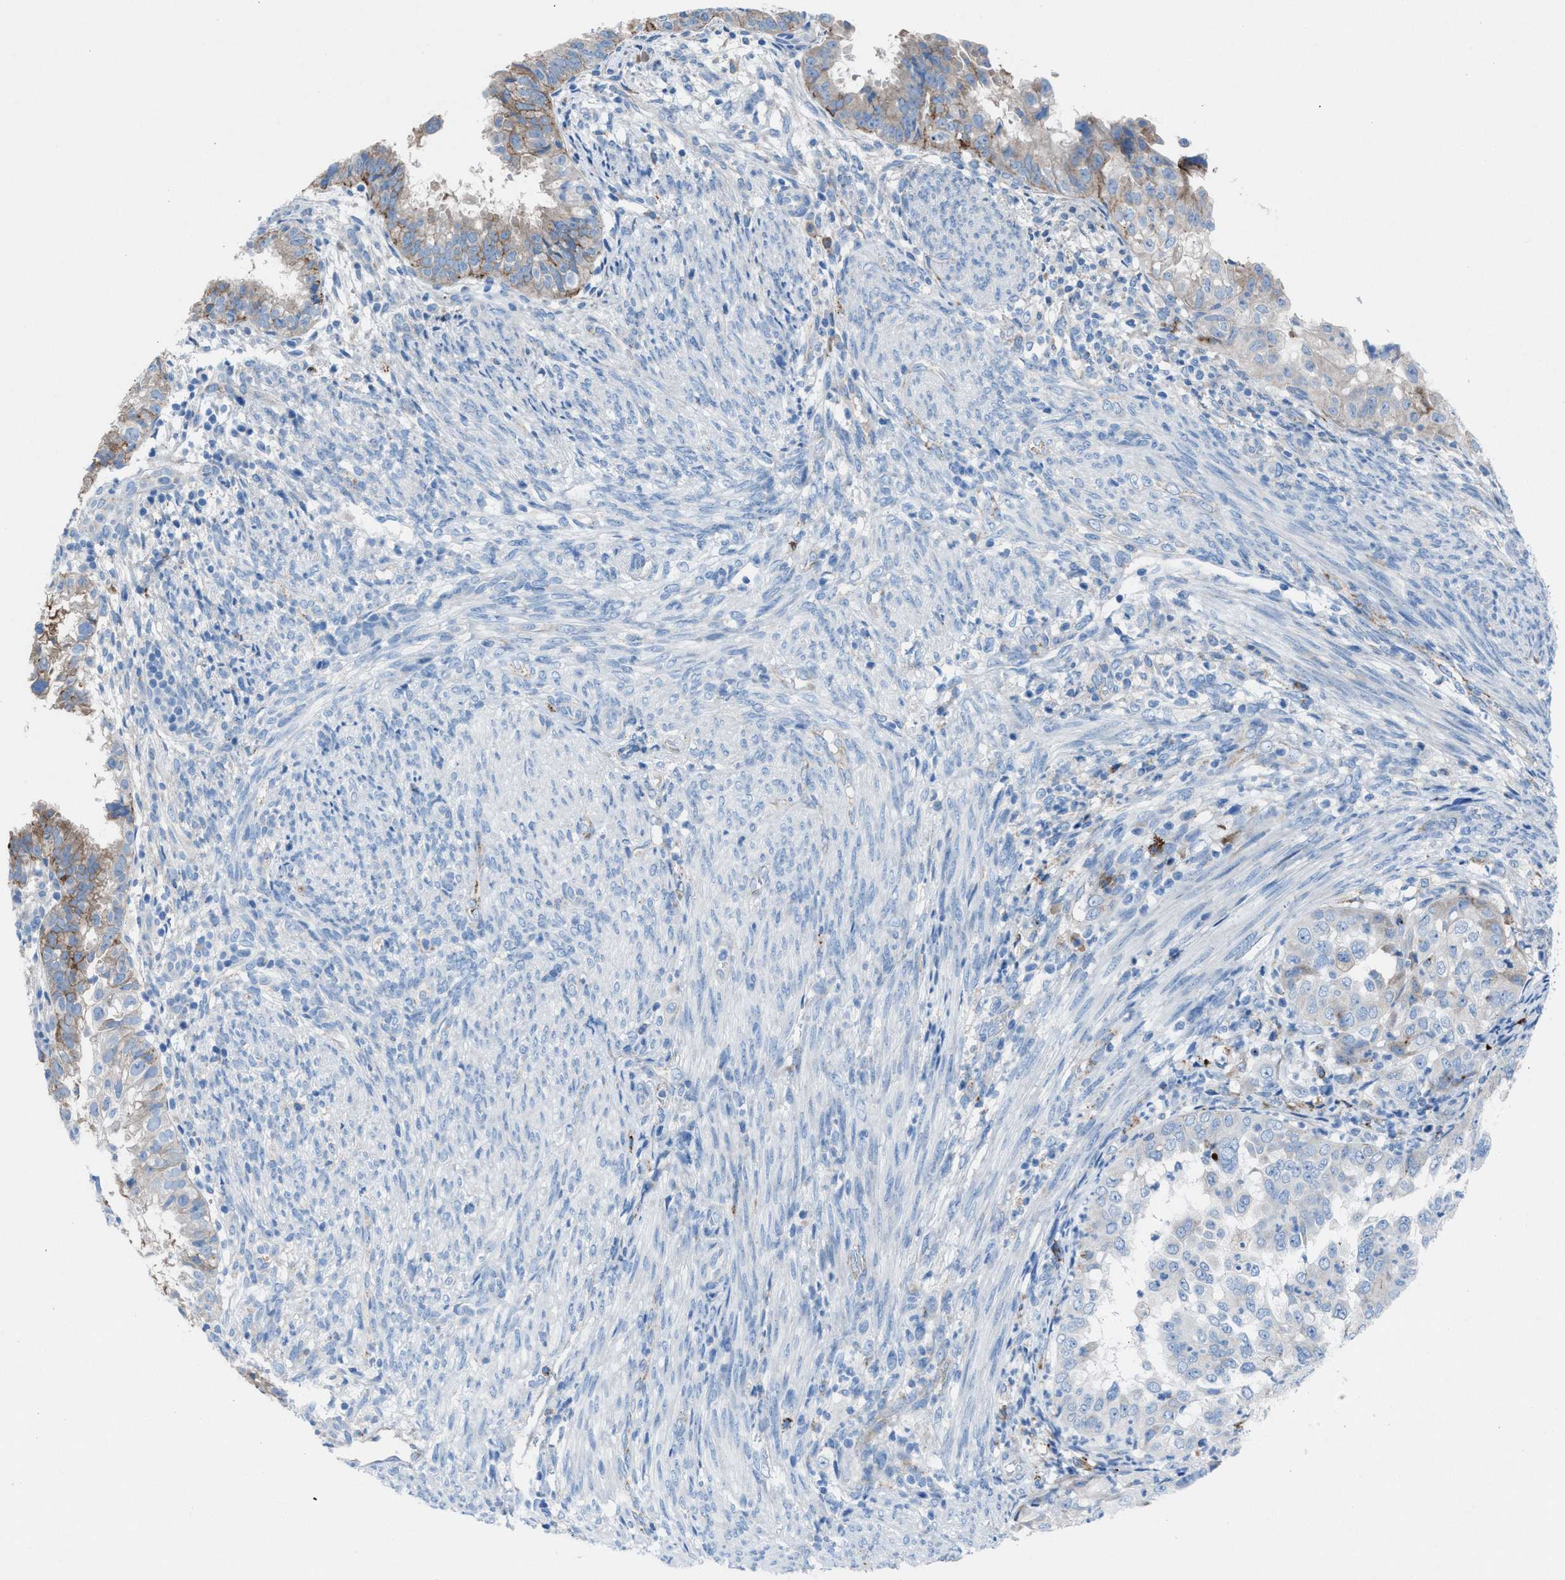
{"staining": {"intensity": "weak", "quantity": "<25%", "location": "cytoplasmic/membranous"}, "tissue": "endometrial cancer", "cell_type": "Tumor cells", "image_type": "cancer", "snomed": [{"axis": "morphology", "description": "Adenocarcinoma, NOS"}, {"axis": "topography", "description": "Endometrium"}], "caption": "DAB immunohistochemical staining of human endometrial cancer (adenocarcinoma) reveals no significant expression in tumor cells.", "gene": "CD1B", "patient": {"sex": "female", "age": 85}}